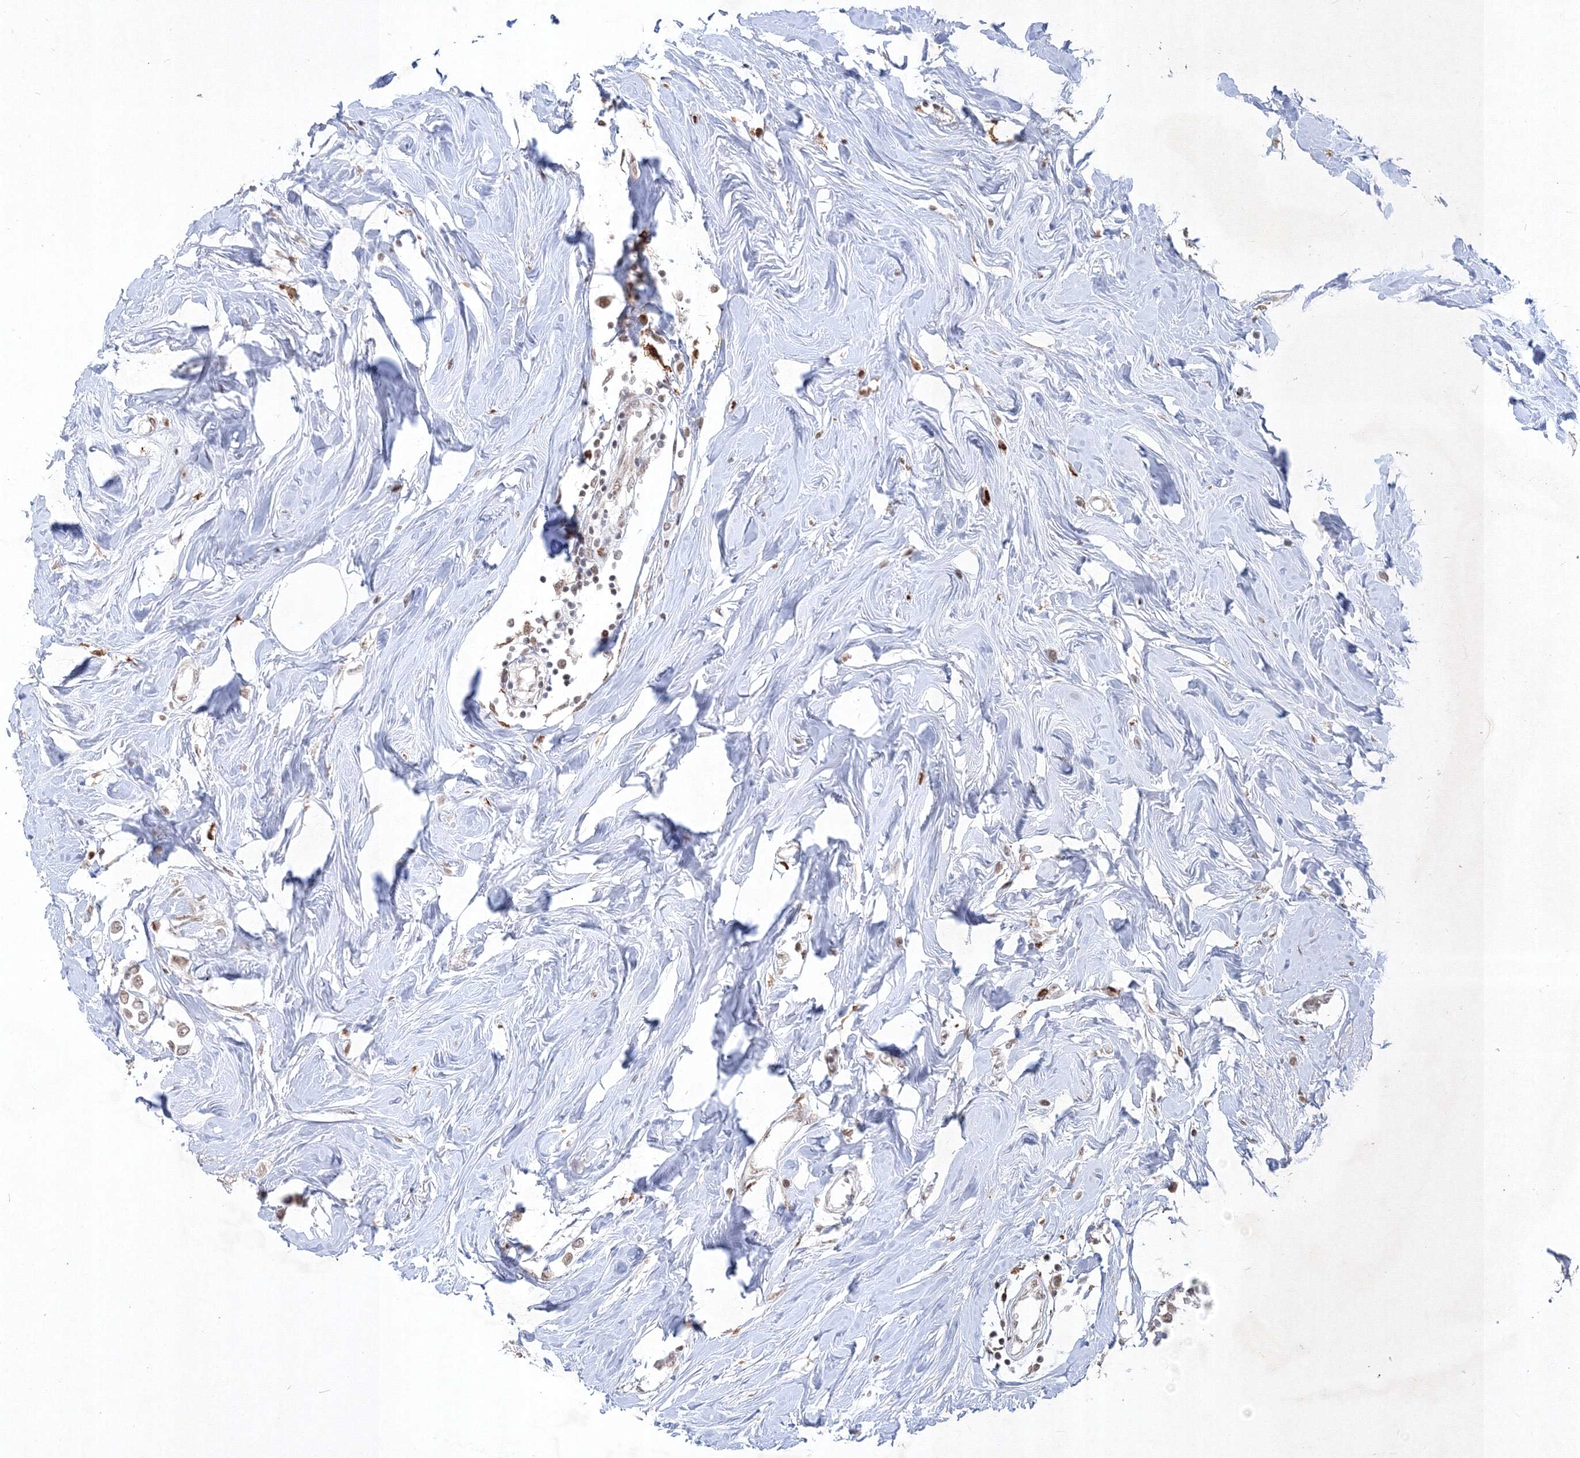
{"staining": {"intensity": "negative", "quantity": "none", "location": "none"}, "tissue": "breast cancer", "cell_type": "Tumor cells", "image_type": "cancer", "snomed": [{"axis": "morphology", "description": "Lobular carcinoma"}, {"axis": "topography", "description": "Breast"}], "caption": "Tumor cells are negative for brown protein staining in breast cancer (lobular carcinoma).", "gene": "TAB1", "patient": {"sex": "female", "age": 51}}